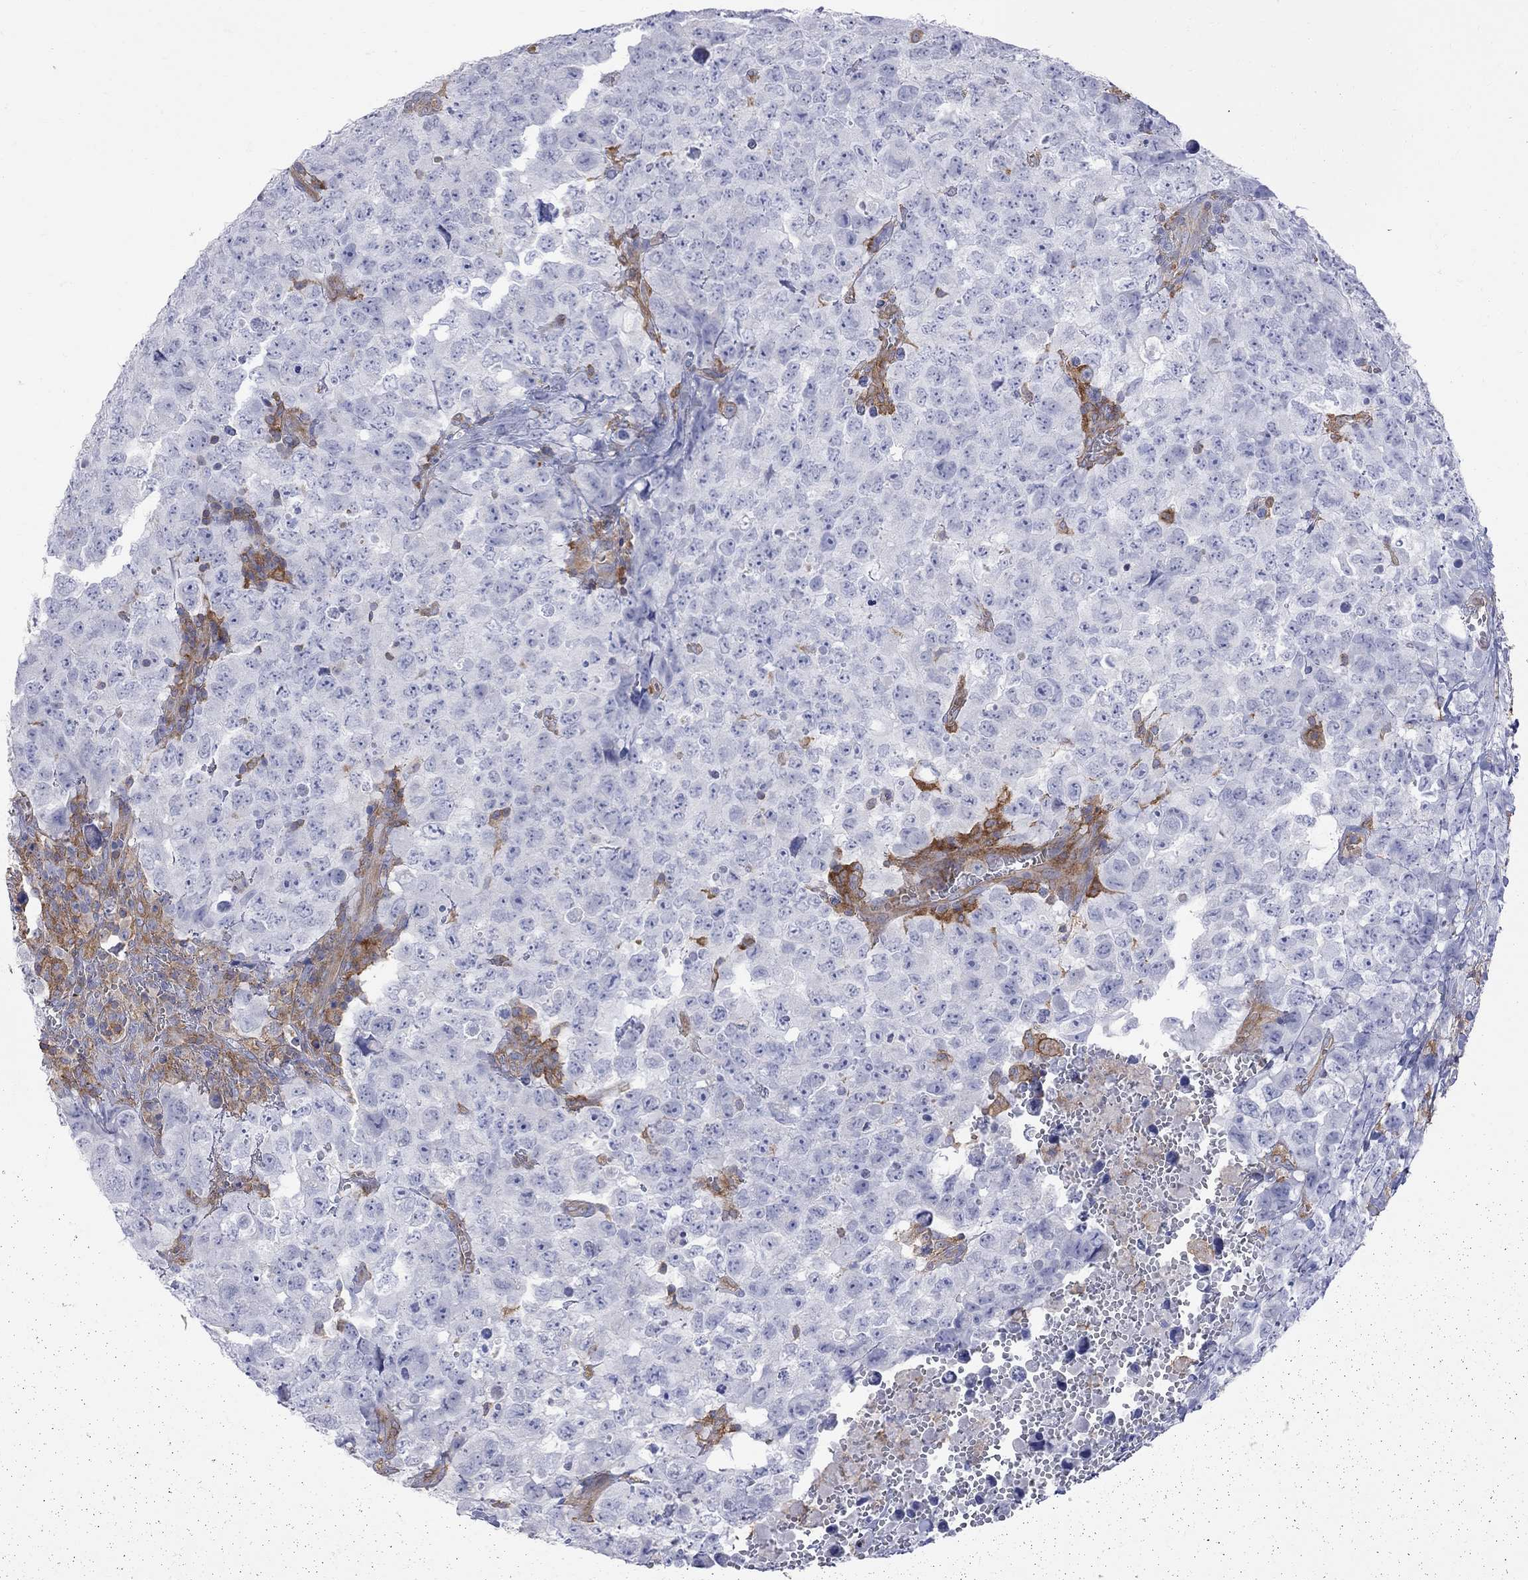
{"staining": {"intensity": "negative", "quantity": "none", "location": "none"}, "tissue": "testis cancer", "cell_type": "Tumor cells", "image_type": "cancer", "snomed": [{"axis": "morphology", "description": "Carcinoma, Embryonal, NOS"}, {"axis": "topography", "description": "Testis"}], "caption": "Immunohistochemical staining of testis cancer (embryonal carcinoma) shows no significant staining in tumor cells. The staining is performed using DAB (3,3'-diaminobenzidine) brown chromogen with nuclei counter-stained in using hematoxylin.", "gene": "ABI3", "patient": {"sex": "male", "age": 23}}